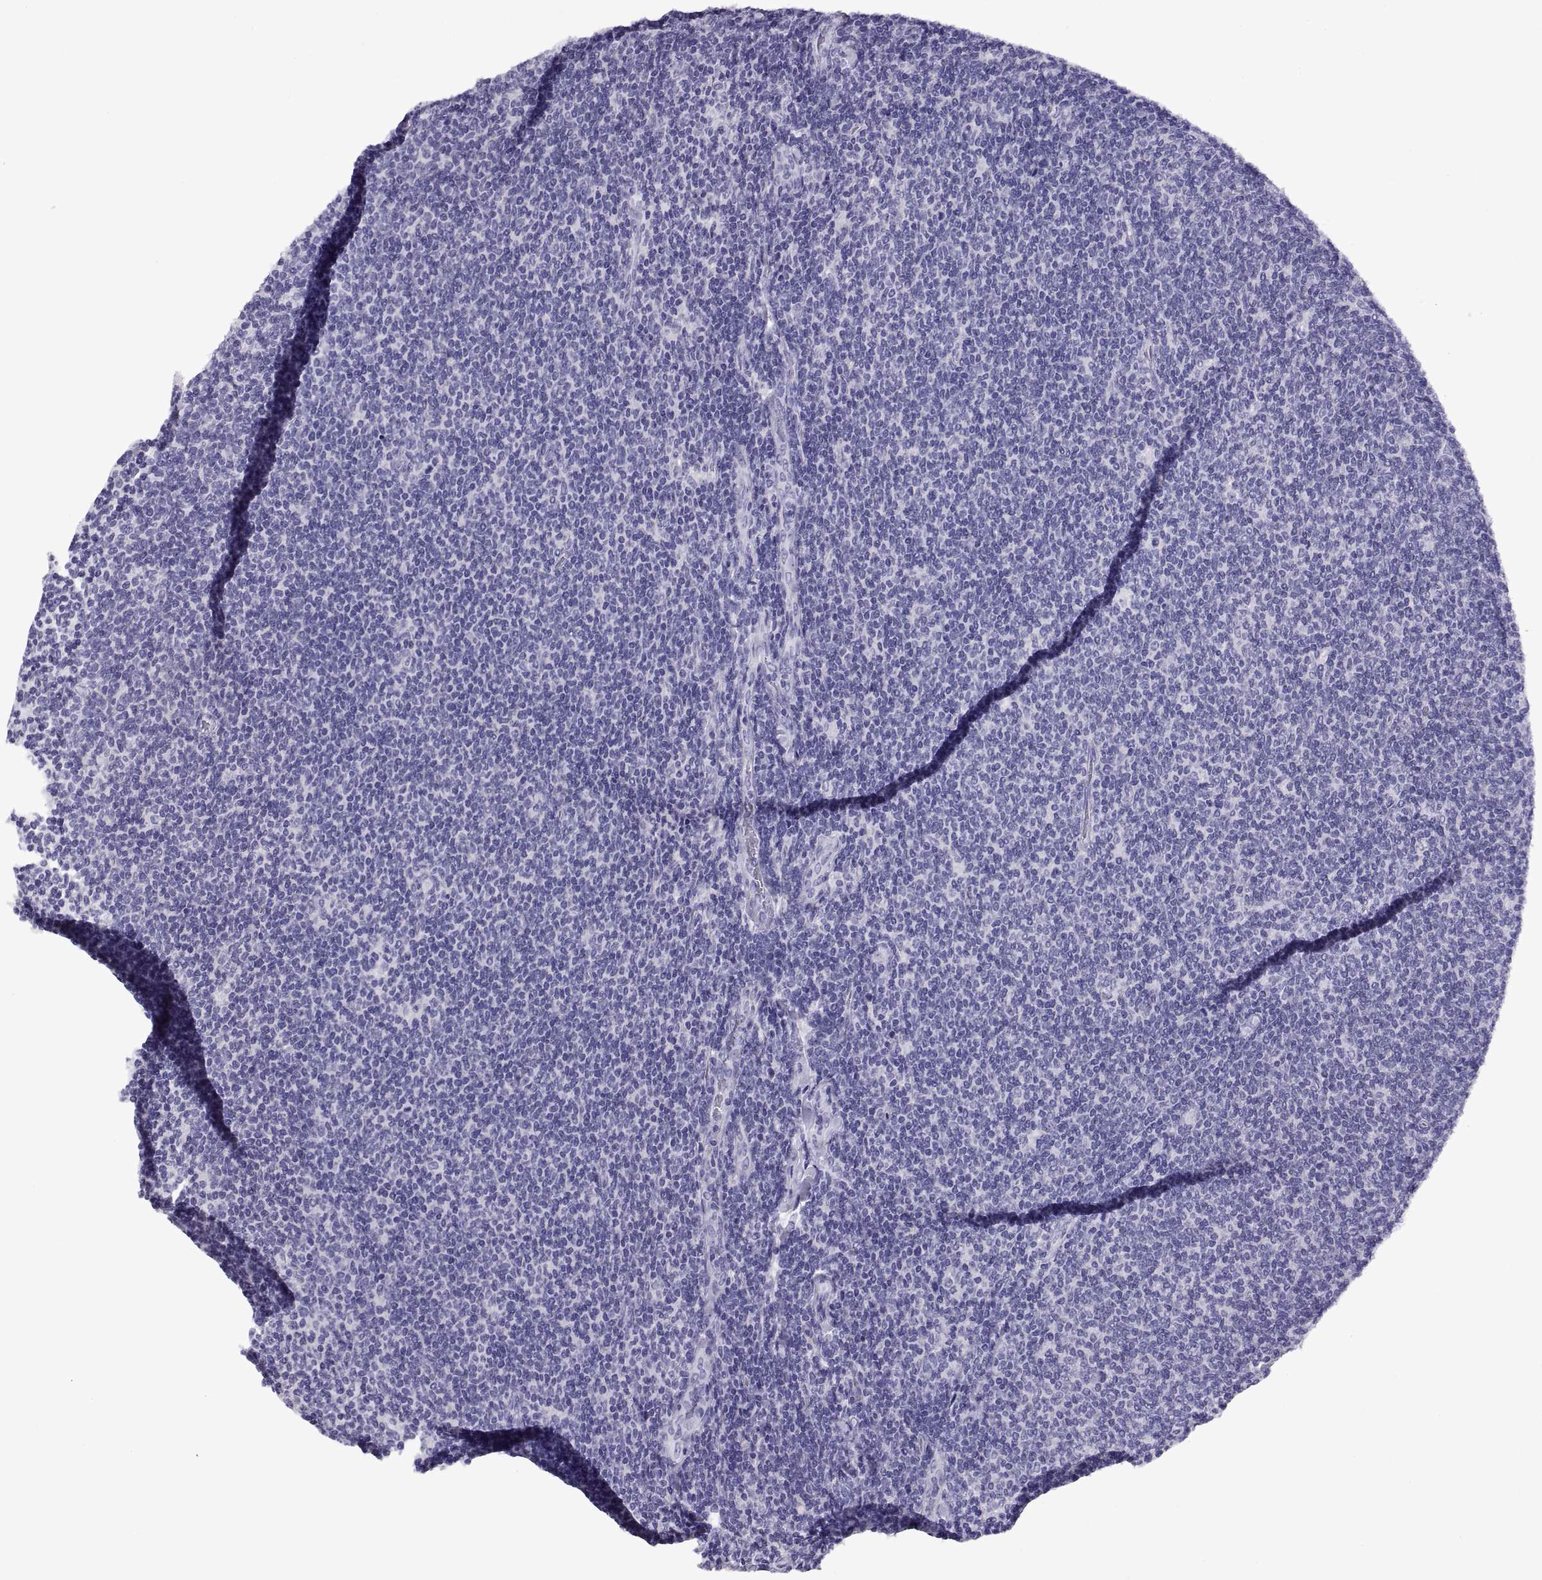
{"staining": {"intensity": "negative", "quantity": "none", "location": "none"}, "tissue": "lymphoma", "cell_type": "Tumor cells", "image_type": "cancer", "snomed": [{"axis": "morphology", "description": "Malignant lymphoma, non-Hodgkin's type, Low grade"}, {"axis": "topography", "description": "Lymph node"}], "caption": "Histopathology image shows no significant protein expression in tumor cells of lymphoma.", "gene": "RGS20", "patient": {"sex": "male", "age": 52}}